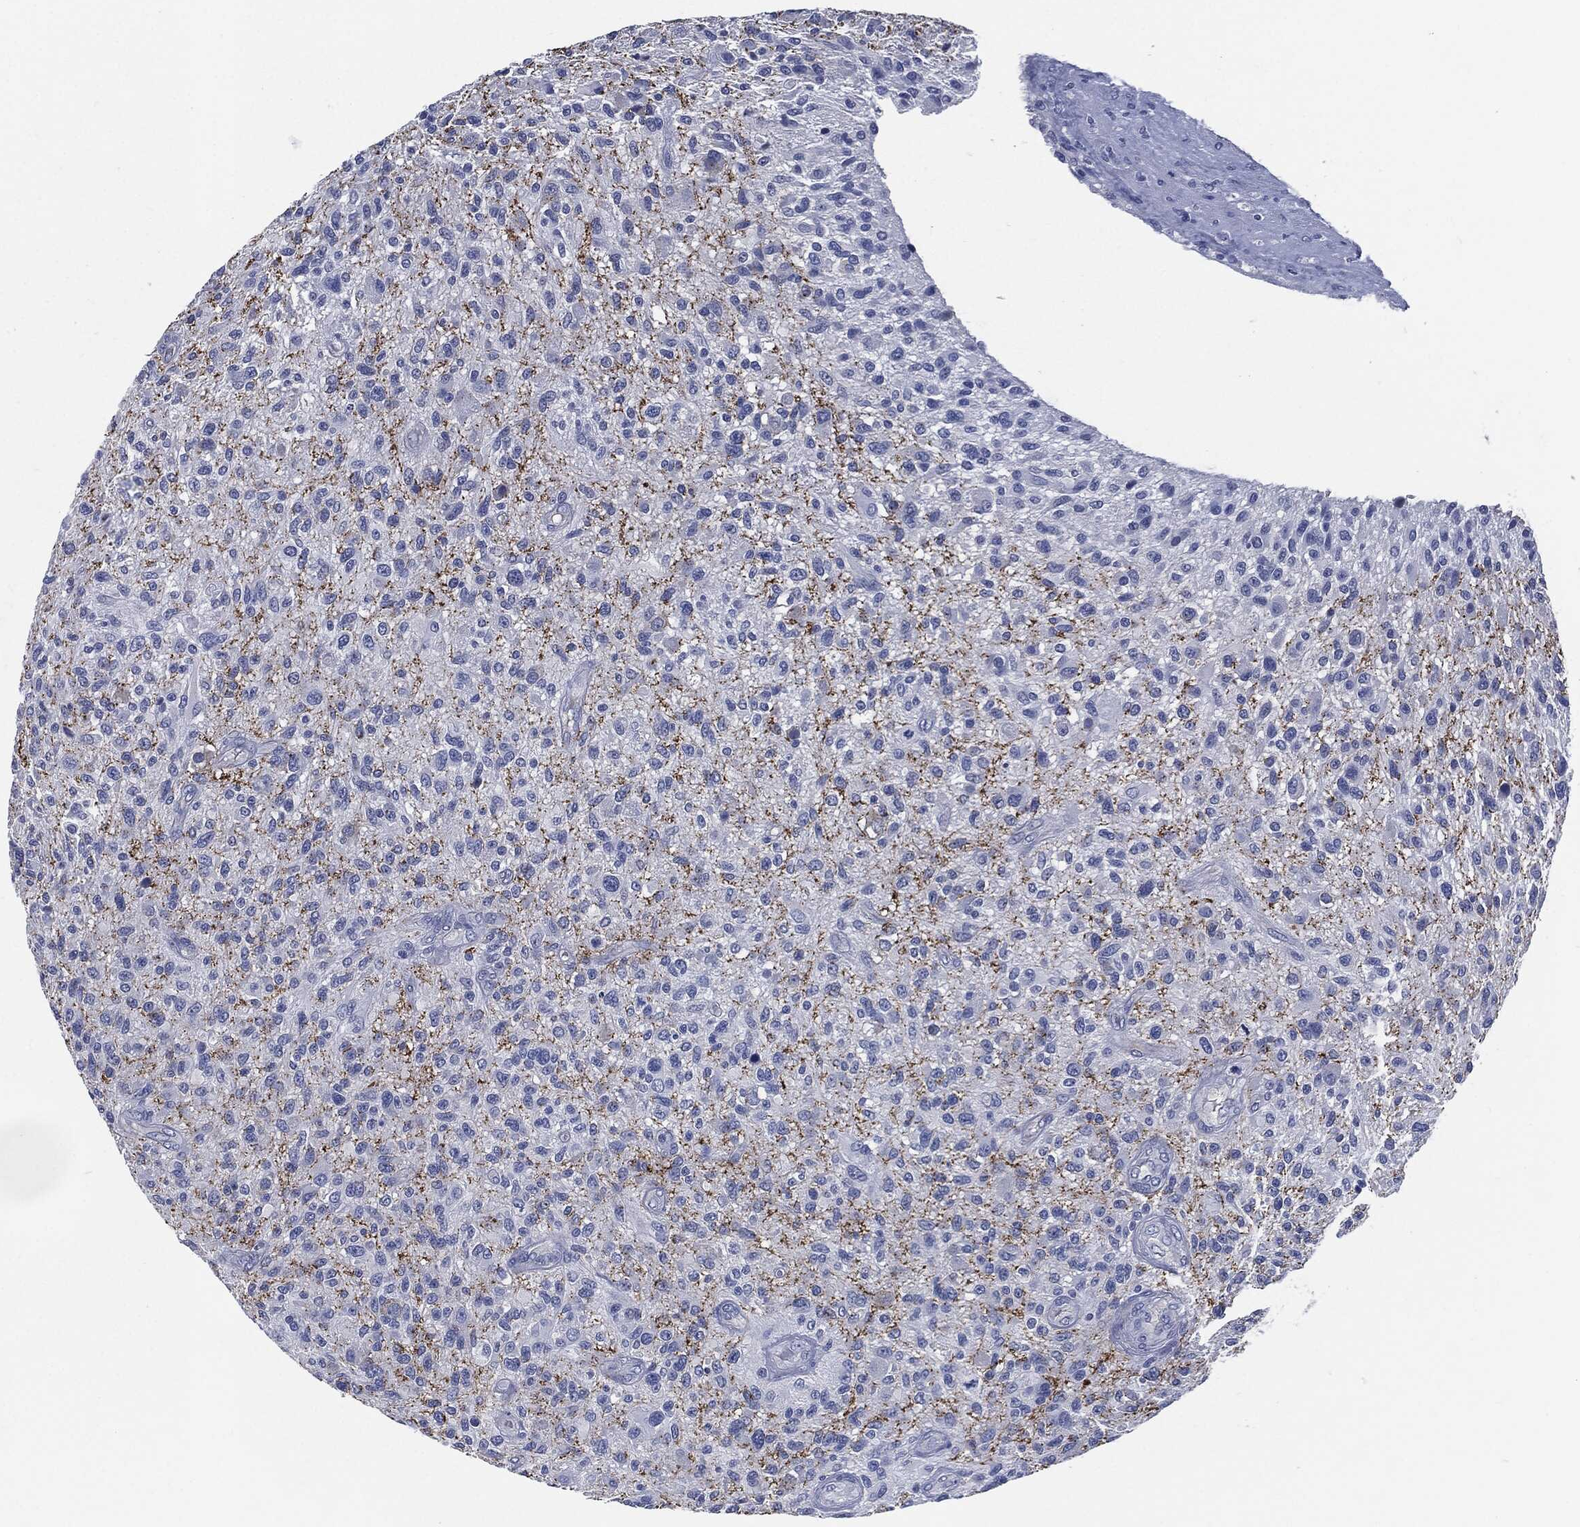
{"staining": {"intensity": "negative", "quantity": "none", "location": "none"}, "tissue": "glioma", "cell_type": "Tumor cells", "image_type": "cancer", "snomed": [{"axis": "morphology", "description": "Glioma, malignant, High grade"}, {"axis": "topography", "description": "Brain"}], "caption": "A photomicrograph of human glioma is negative for staining in tumor cells.", "gene": "CD27", "patient": {"sex": "male", "age": 47}}